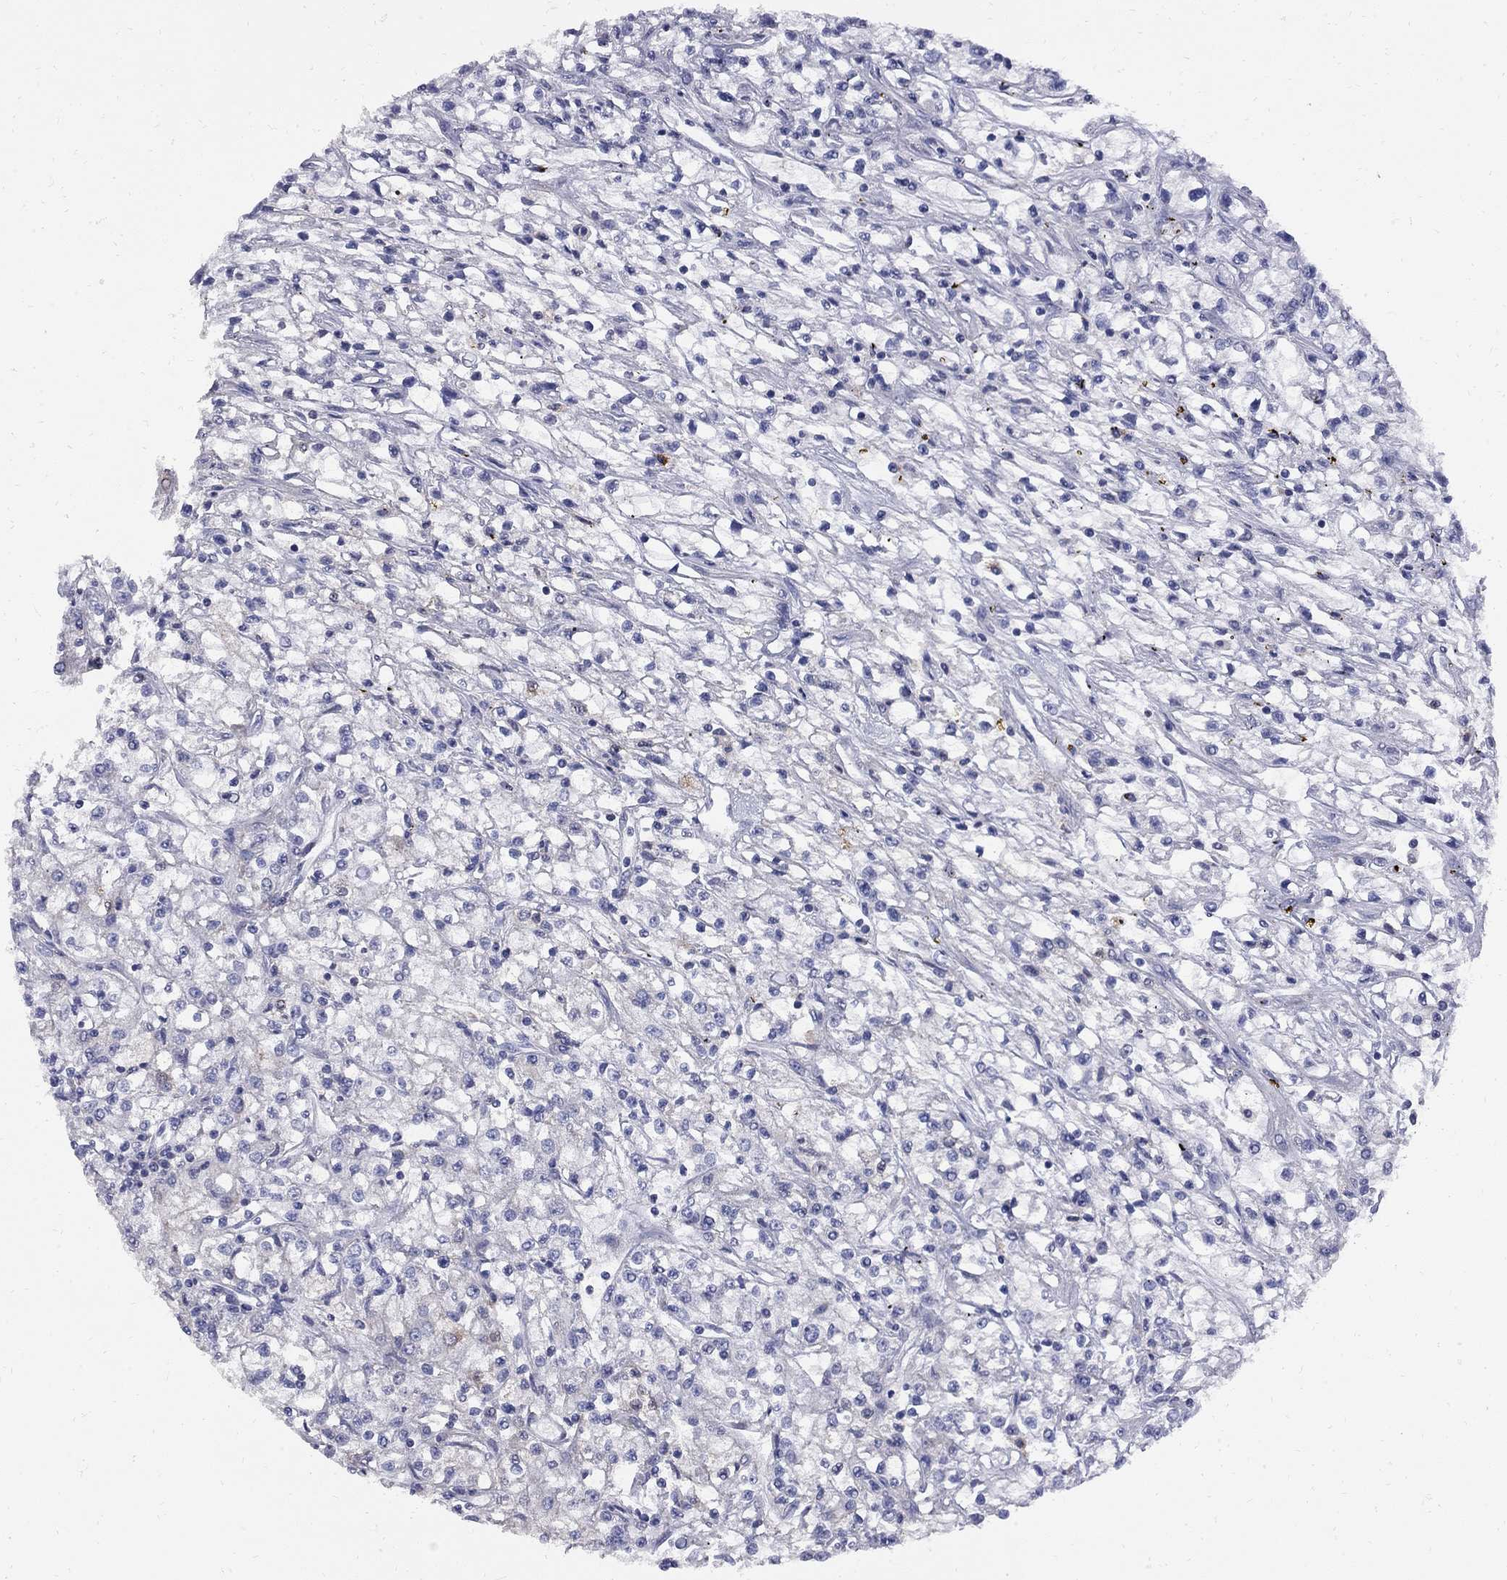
{"staining": {"intensity": "negative", "quantity": "none", "location": "none"}, "tissue": "renal cancer", "cell_type": "Tumor cells", "image_type": "cancer", "snomed": [{"axis": "morphology", "description": "Adenocarcinoma, NOS"}, {"axis": "topography", "description": "Kidney"}], "caption": "Protein analysis of adenocarcinoma (renal) shows no significant positivity in tumor cells.", "gene": "MTHFR", "patient": {"sex": "female", "age": 59}}